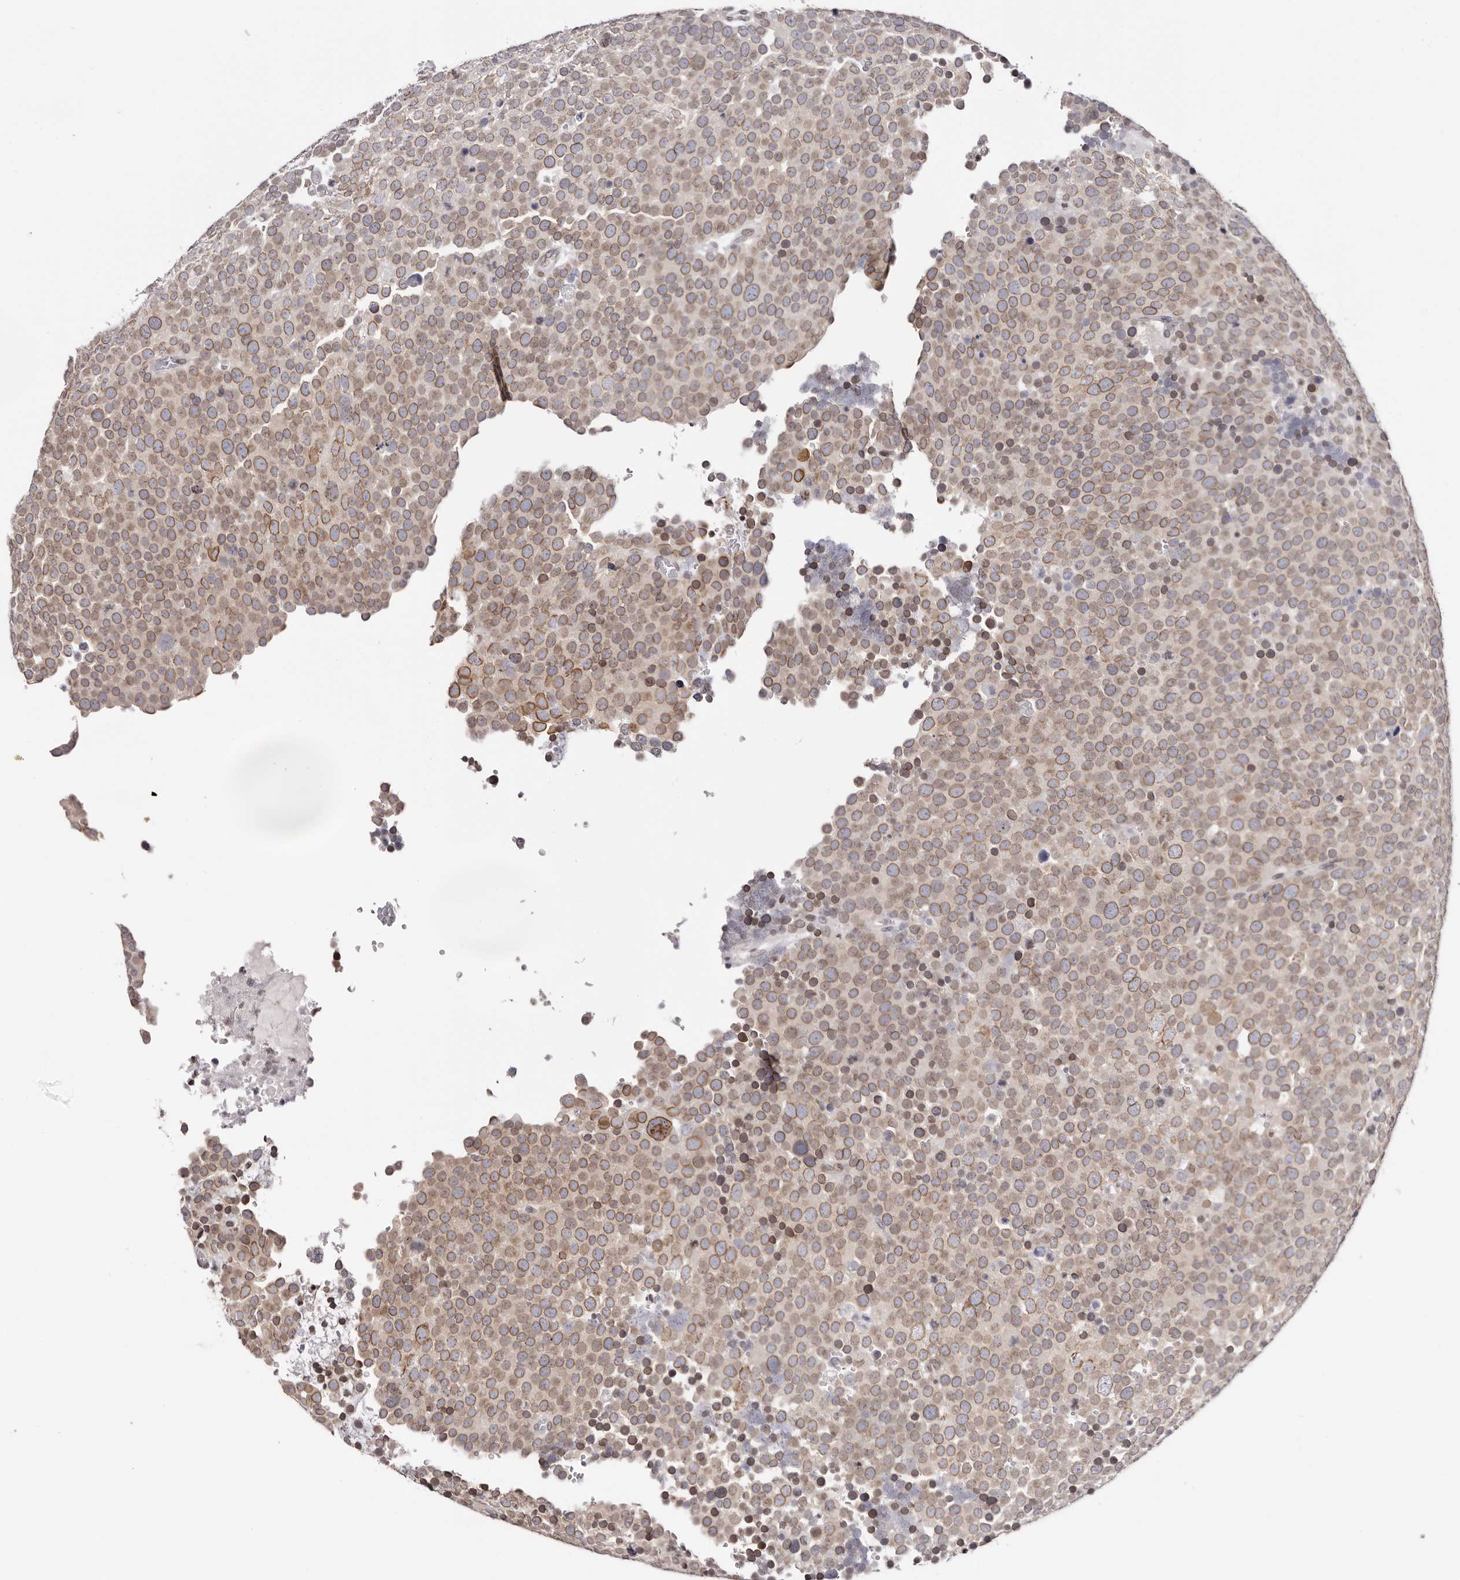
{"staining": {"intensity": "moderate", "quantity": ">75%", "location": "cytoplasmic/membranous,nuclear"}, "tissue": "testis cancer", "cell_type": "Tumor cells", "image_type": "cancer", "snomed": [{"axis": "morphology", "description": "Seminoma, NOS"}, {"axis": "topography", "description": "Testis"}], "caption": "Human testis cancer (seminoma) stained with a protein marker reveals moderate staining in tumor cells.", "gene": "NUP153", "patient": {"sex": "male", "age": 71}}